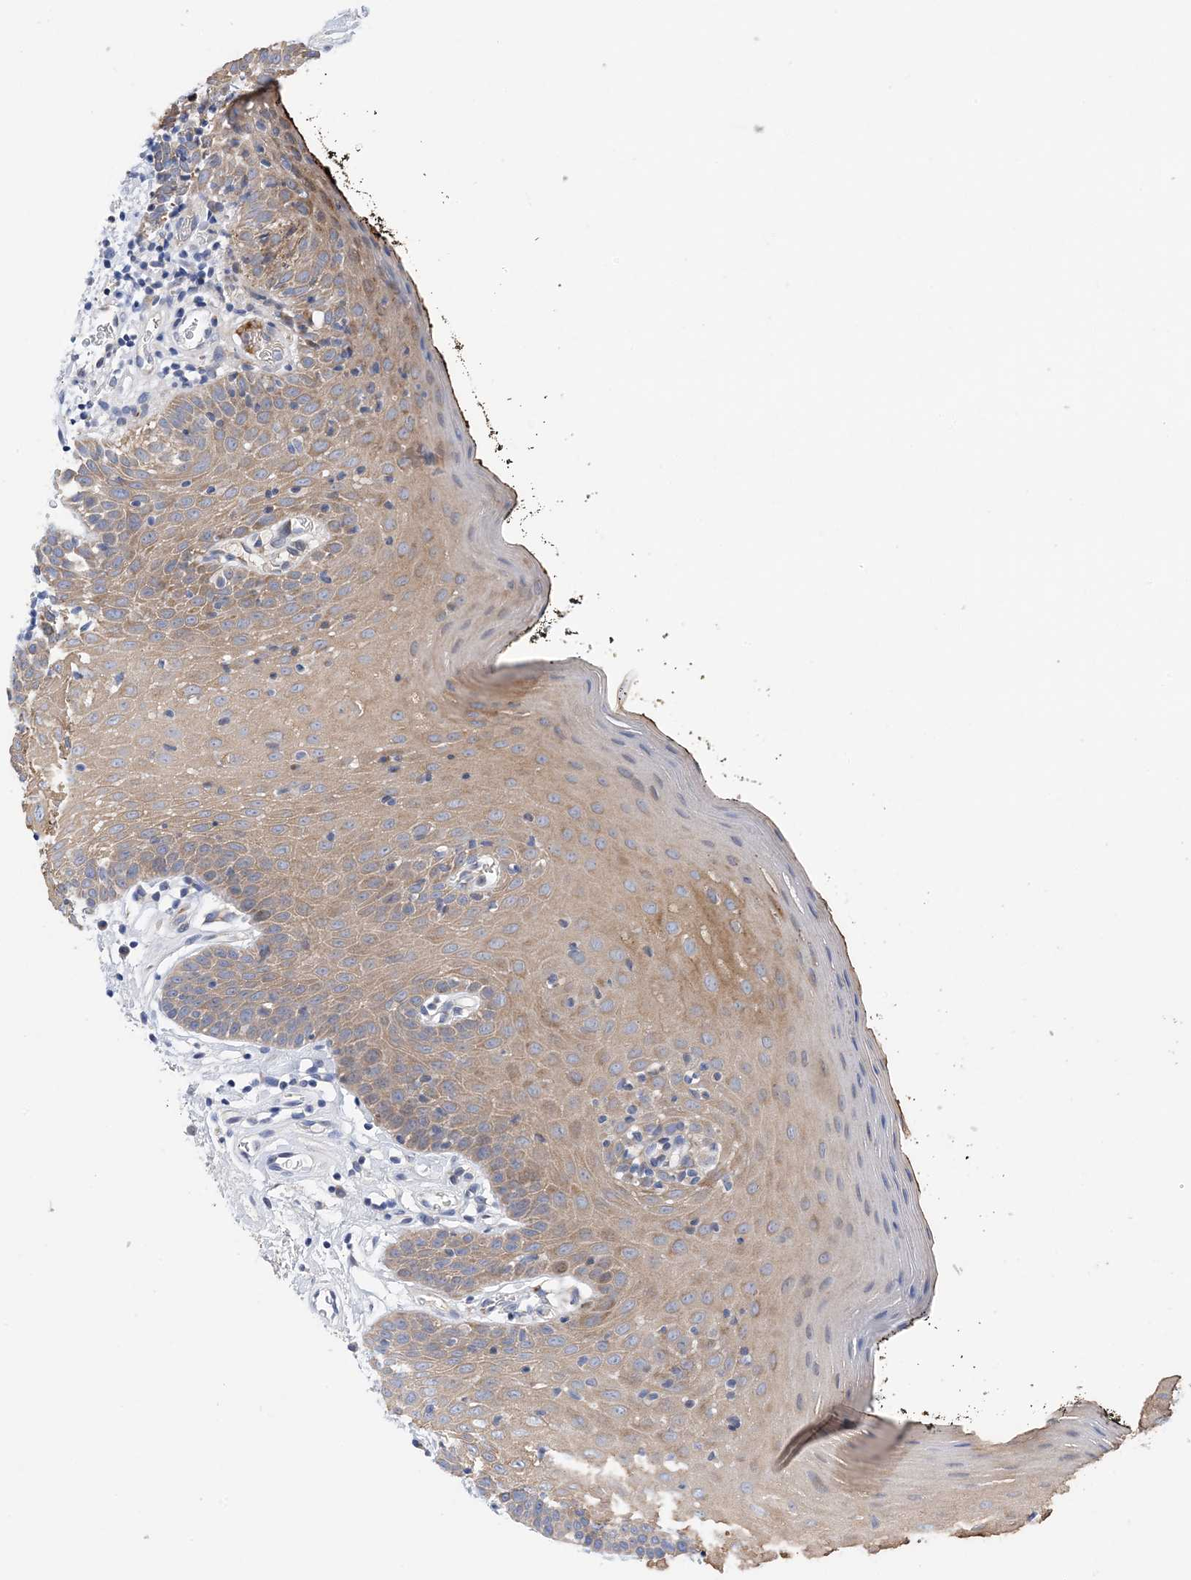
{"staining": {"intensity": "moderate", "quantity": ">75%", "location": "cytoplasmic/membranous"}, "tissue": "oral mucosa", "cell_type": "Squamous epithelial cells", "image_type": "normal", "snomed": [{"axis": "morphology", "description": "Normal tissue, NOS"}, {"axis": "topography", "description": "Oral tissue"}], "caption": "Protein staining exhibits moderate cytoplasmic/membranous expression in about >75% of squamous epithelial cells in normal oral mucosa.", "gene": "PLK4", "patient": {"sex": "male", "age": 74}}